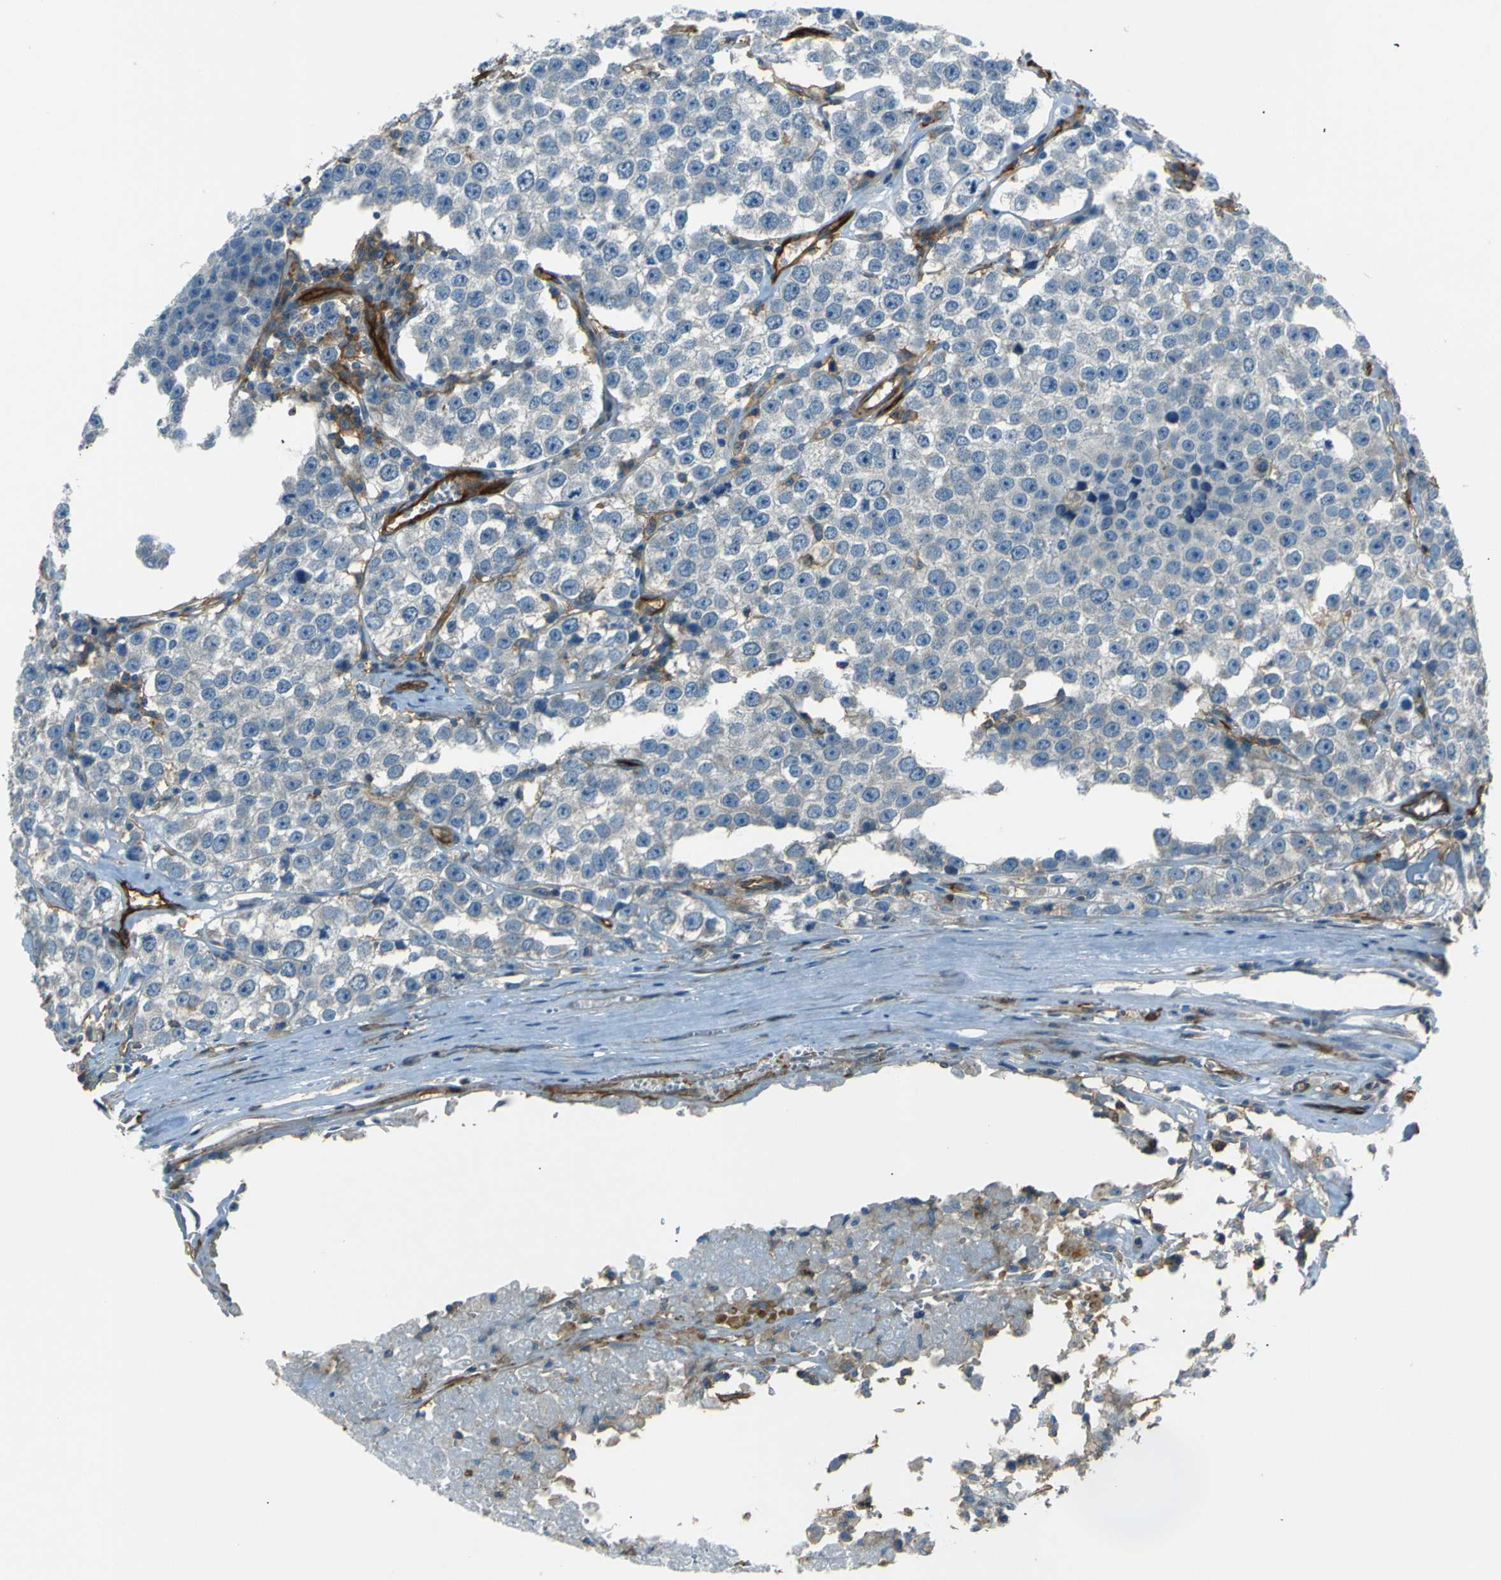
{"staining": {"intensity": "negative", "quantity": "none", "location": "none"}, "tissue": "testis cancer", "cell_type": "Tumor cells", "image_type": "cancer", "snomed": [{"axis": "morphology", "description": "Seminoma, NOS"}, {"axis": "morphology", "description": "Carcinoma, Embryonal, NOS"}, {"axis": "topography", "description": "Testis"}], "caption": "Testis embryonal carcinoma was stained to show a protein in brown. There is no significant positivity in tumor cells.", "gene": "ENTPD1", "patient": {"sex": "male", "age": 52}}